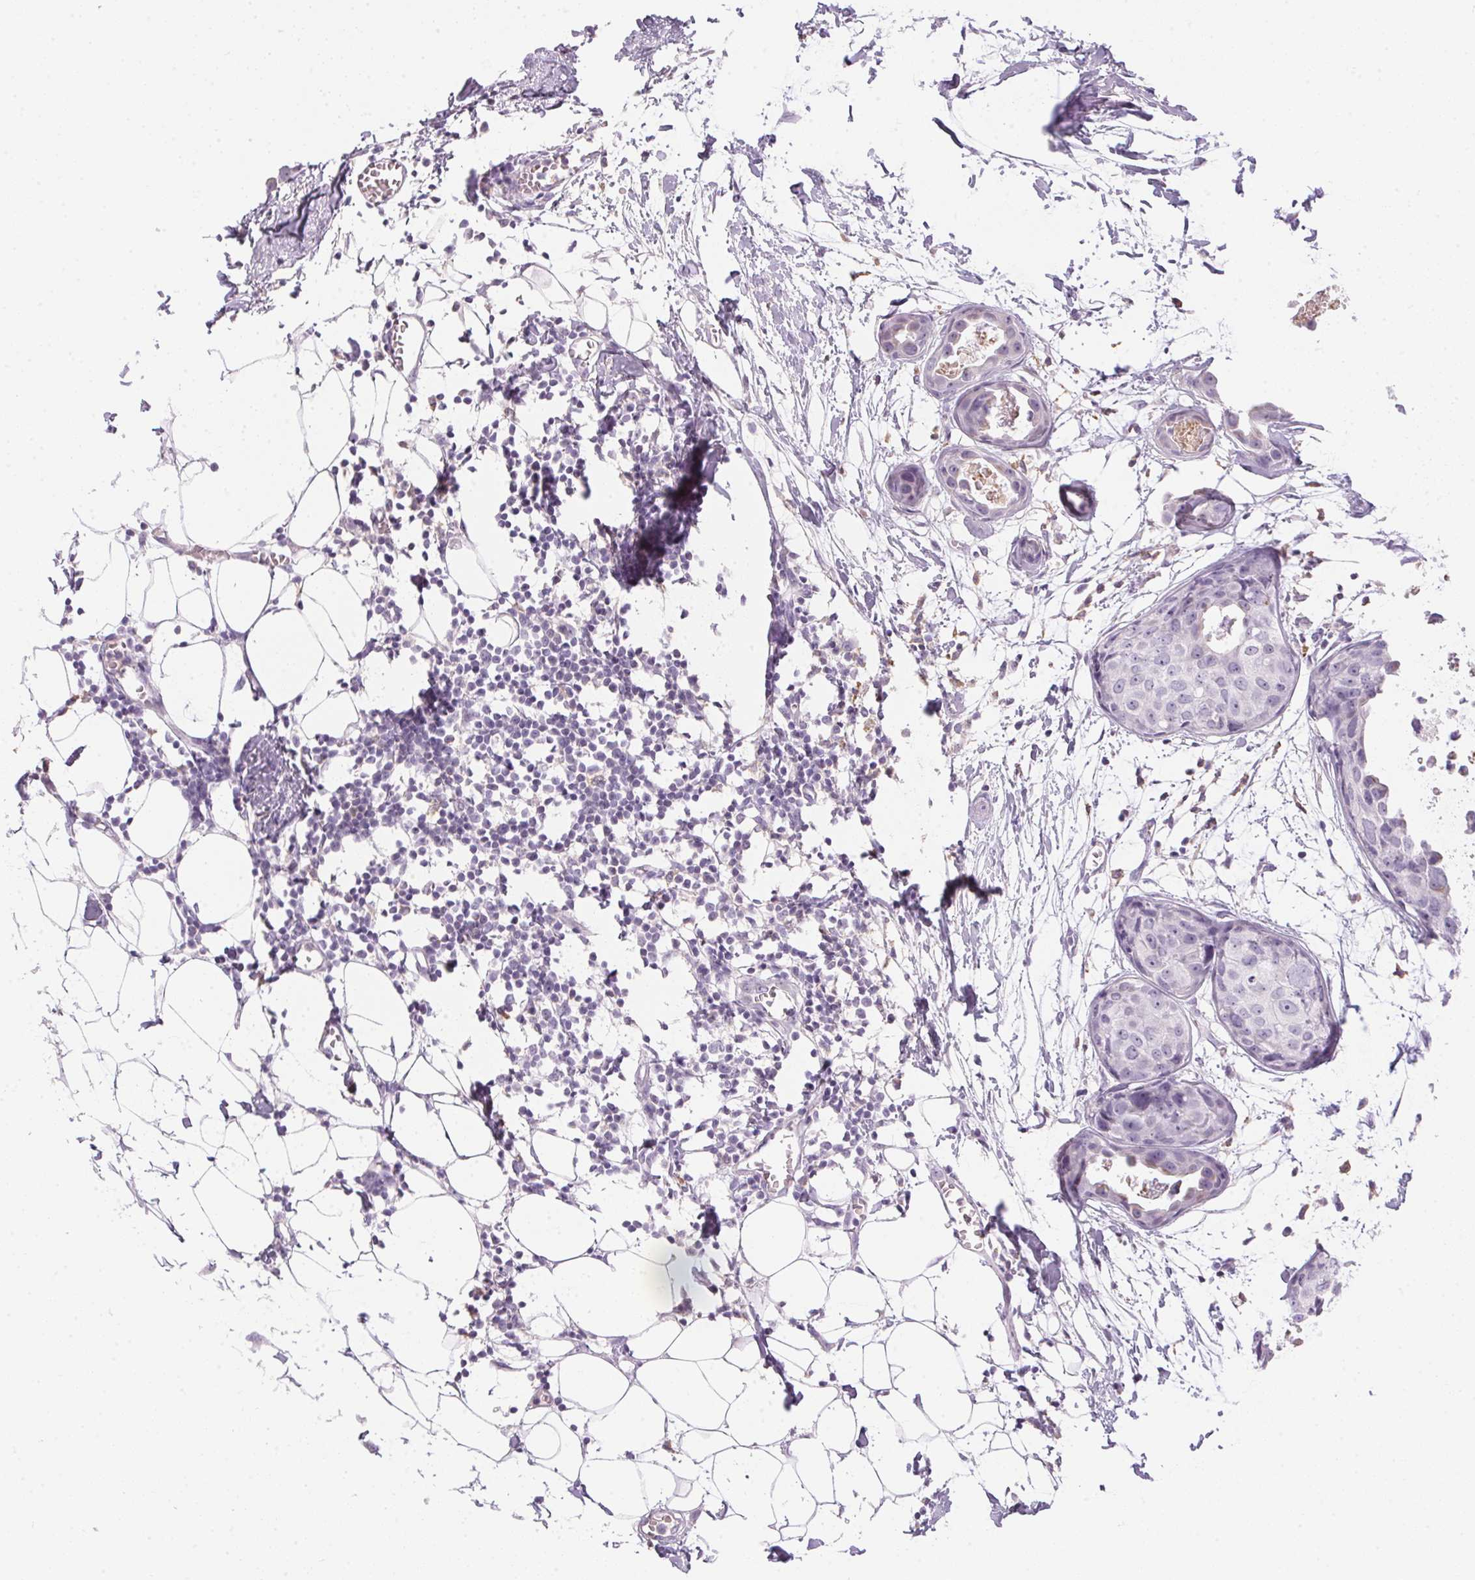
{"staining": {"intensity": "negative", "quantity": "none", "location": "none"}, "tissue": "breast cancer", "cell_type": "Tumor cells", "image_type": "cancer", "snomed": [{"axis": "morphology", "description": "Duct carcinoma"}, {"axis": "topography", "description": "Breast"}], "caption": "Immunohistochemistry (IHC) of human breast cancer (infiltrating ductal carcinoma) reveals no expression in tumor cells. (Brightfield microscopy of DAB immunohistochemistry at high magnification).", "gene": "ECPAS", "patient": {"sex": "female", "age": 38}}